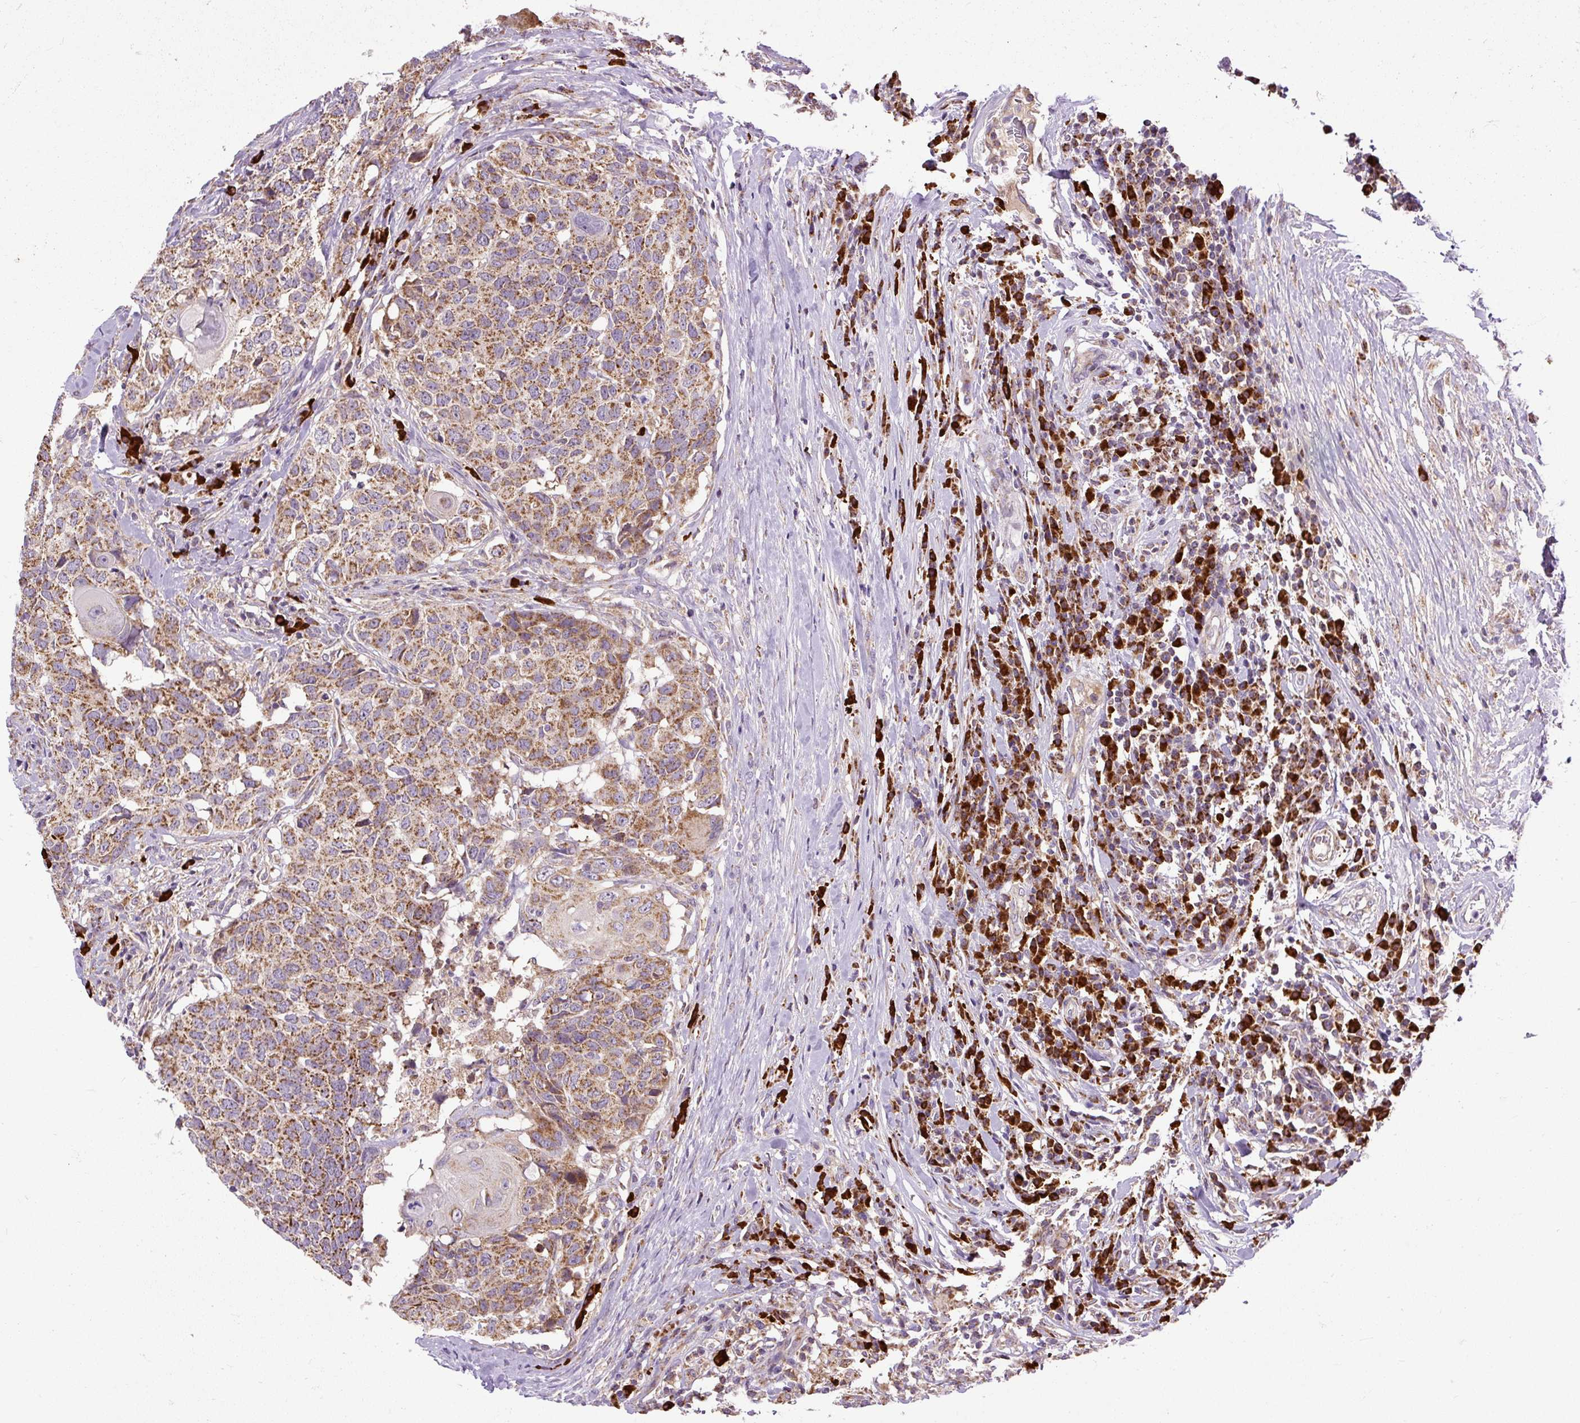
{"staining": {"intensity": "moderate", "quantity": ">75%", "location": "cytoplasmic/membranous"}, "tissue": "head and neck cancer", "cell_type": "Tumor cells", "image_type": "cancer", "snomed": [{"axis": "morphology", "description": "Normal tissue, NOS"}, {"axis": "morphology", "description": "Squamous cell carcinoma, NOS"}, {"axis": "topography", "description": "Skeletal muscle"}, {"axis": "topography", "description": "Vascular tissue"}, {"axis": "topography", "description": "Peripheral nerve tissue"}, {"axis": "topography", "description": "Head-Neck"}], "caption": "This image displays immunohistochemistry (IHC) staining of human head and neck cancer, with medium moderate cytoplasmic/membranous expression in approximately >75% of tumor cells.", "gene": "TM2D3", "patient": {"sex": "male", "age": 66}}